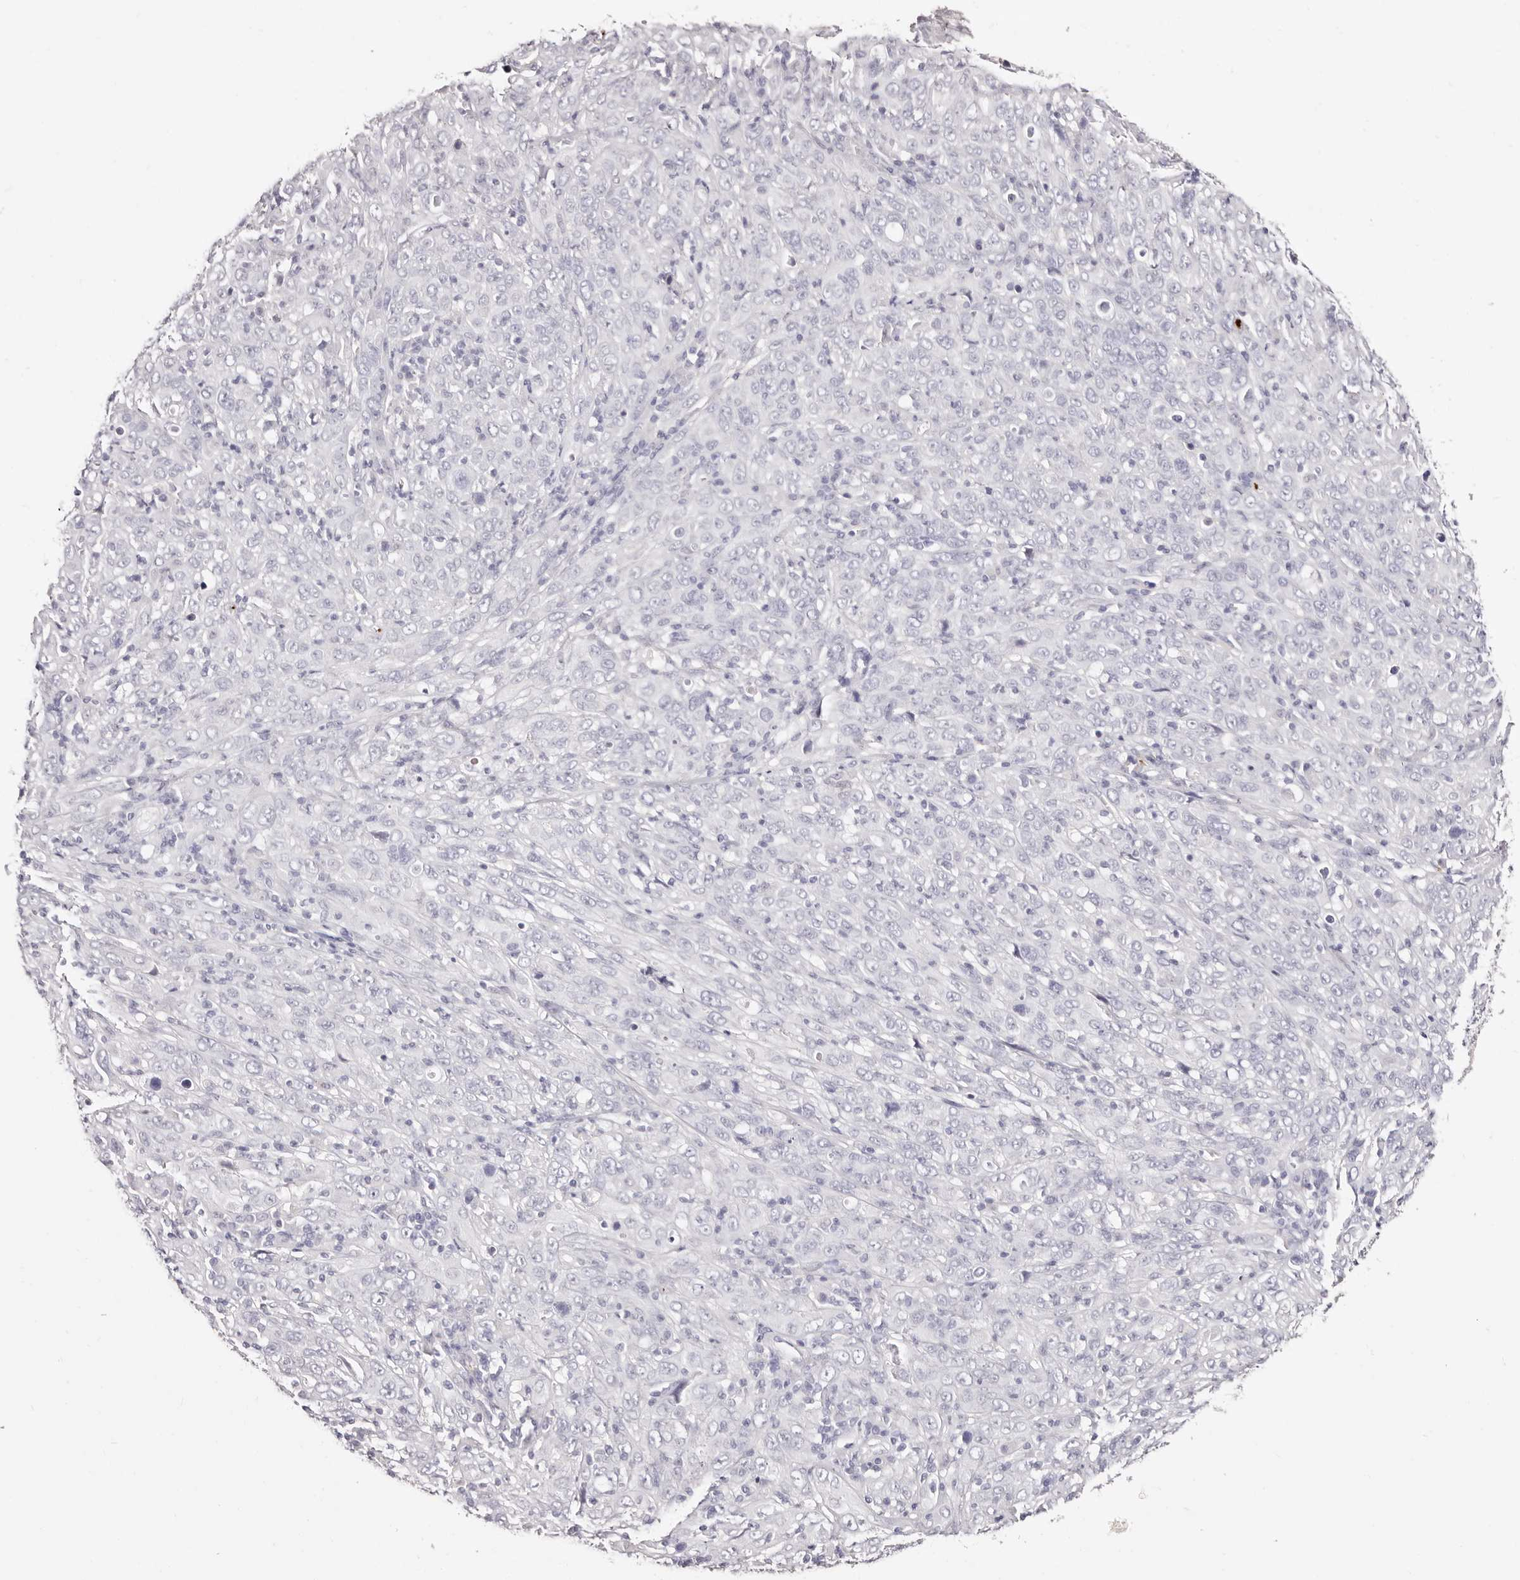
{"staining": {"intensity": "negative", "quantity": "none", "location": "none"}, "tissue": "cervical cancer", "cell_type": "Tumor cells", "image_type": "cancer", "snomed": [{"axis": "morphology", "description": "Squamous cell carcinoma, NOS"}, {"axis": "topography", "description": "Cervix"}], "caption": "Immunohistochemistry of human cervical cancer reveals no positivity in tumor cells.", "gene": "PF4", "patient": {"sex": "female", "age": 46}}